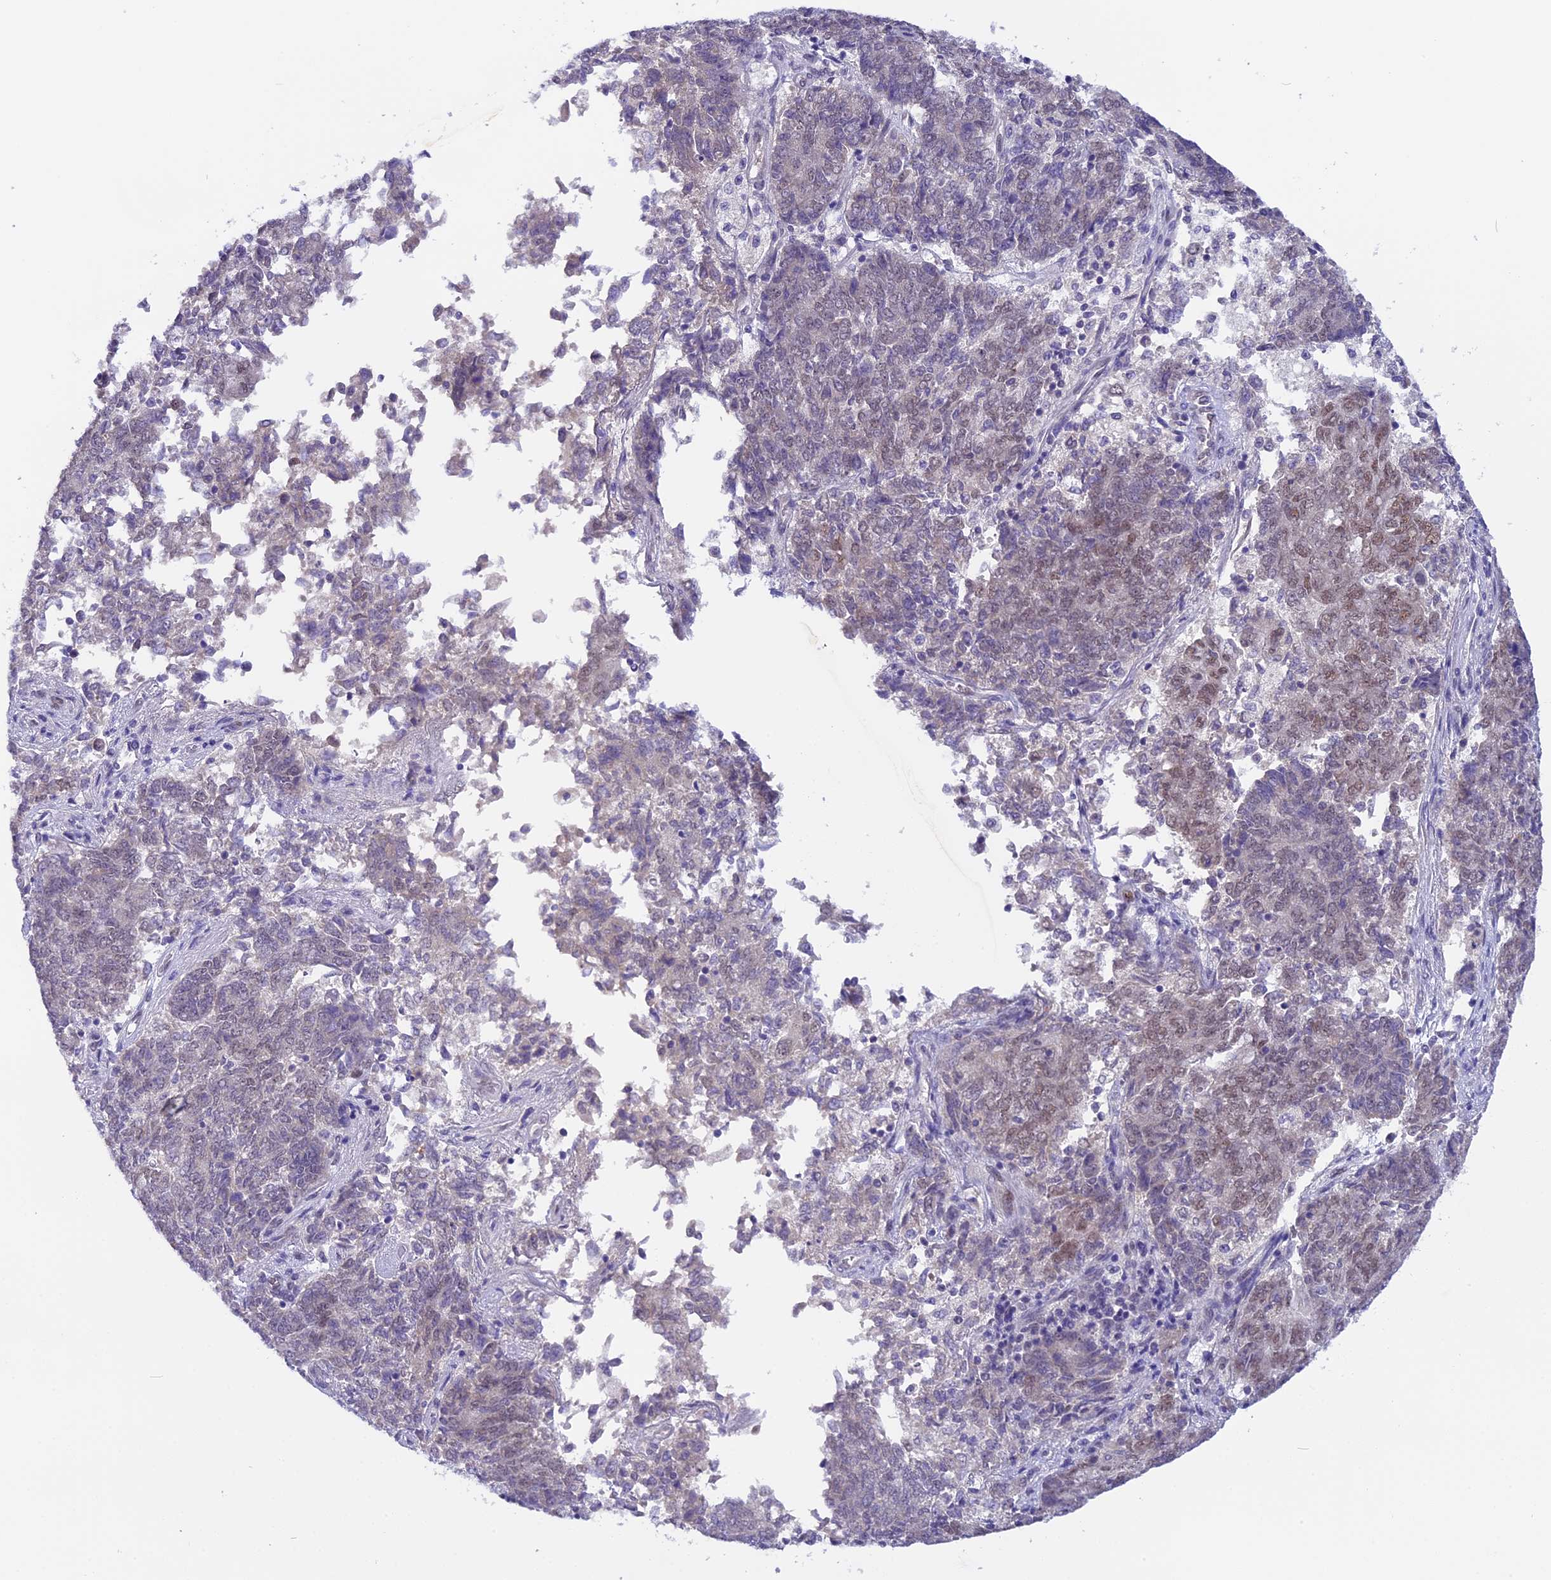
{"staining": {"intensity": "weak", "quantity": "<25%", "location": "nuclear"}, "tissue": "endometrial cancer", "cell_type": "Tumor cells", "image_type": "cancer", "snomed": [{"axis": "morphology", "description": "Adenocarcinoma, NOS"}, {"axis": "topography", "description": "Endometrium"}], "caption": "Protein analysis of adenocarcinoma (endometrial) demonstrates no significant positivity in tumor cells.", "gene": "OSGEP", "patient": {"sex": "female", "age": 80}}